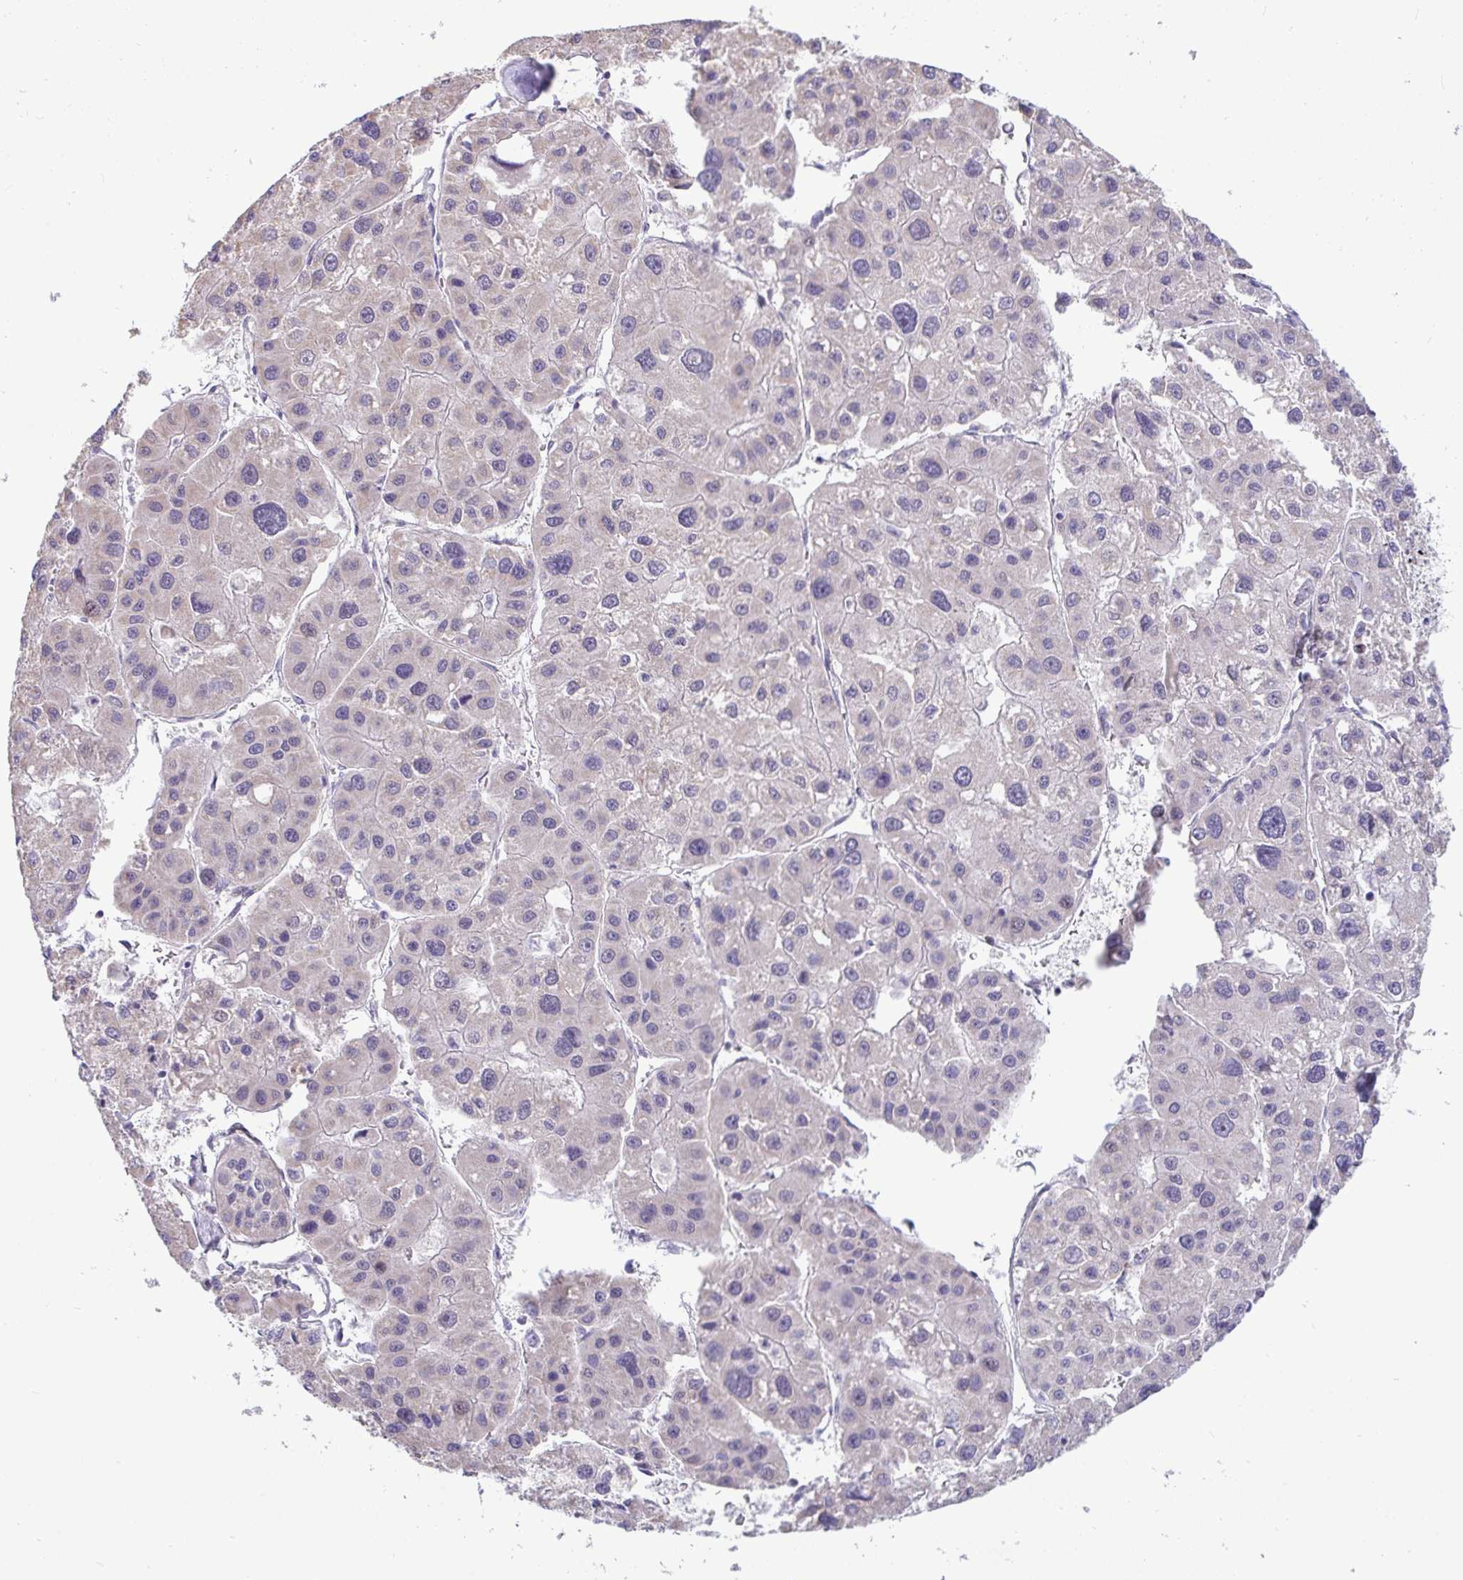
{"staining": {"intensity": "negative", "quantity": "none", "location": "none"}, "tissue": "liver cancer", "cell_type": "Tumor cells", "image_type": "cancer", "snomed": [{"axis": "morphology", "description": "Carcinoma, Hepatocellular, NOS"}, {"axis": "topography", "description": "Liver"}], "caption": "The photomicrograph displays no staining of tumor cells in liver cancer. The staining is performed using DAB (3,3'-diaminobenzidine) brown chromogen with nuclei counter-stained in using hematoxylin.", "gene": "IL37", "patient": {"sex": "male", "age": 73}}